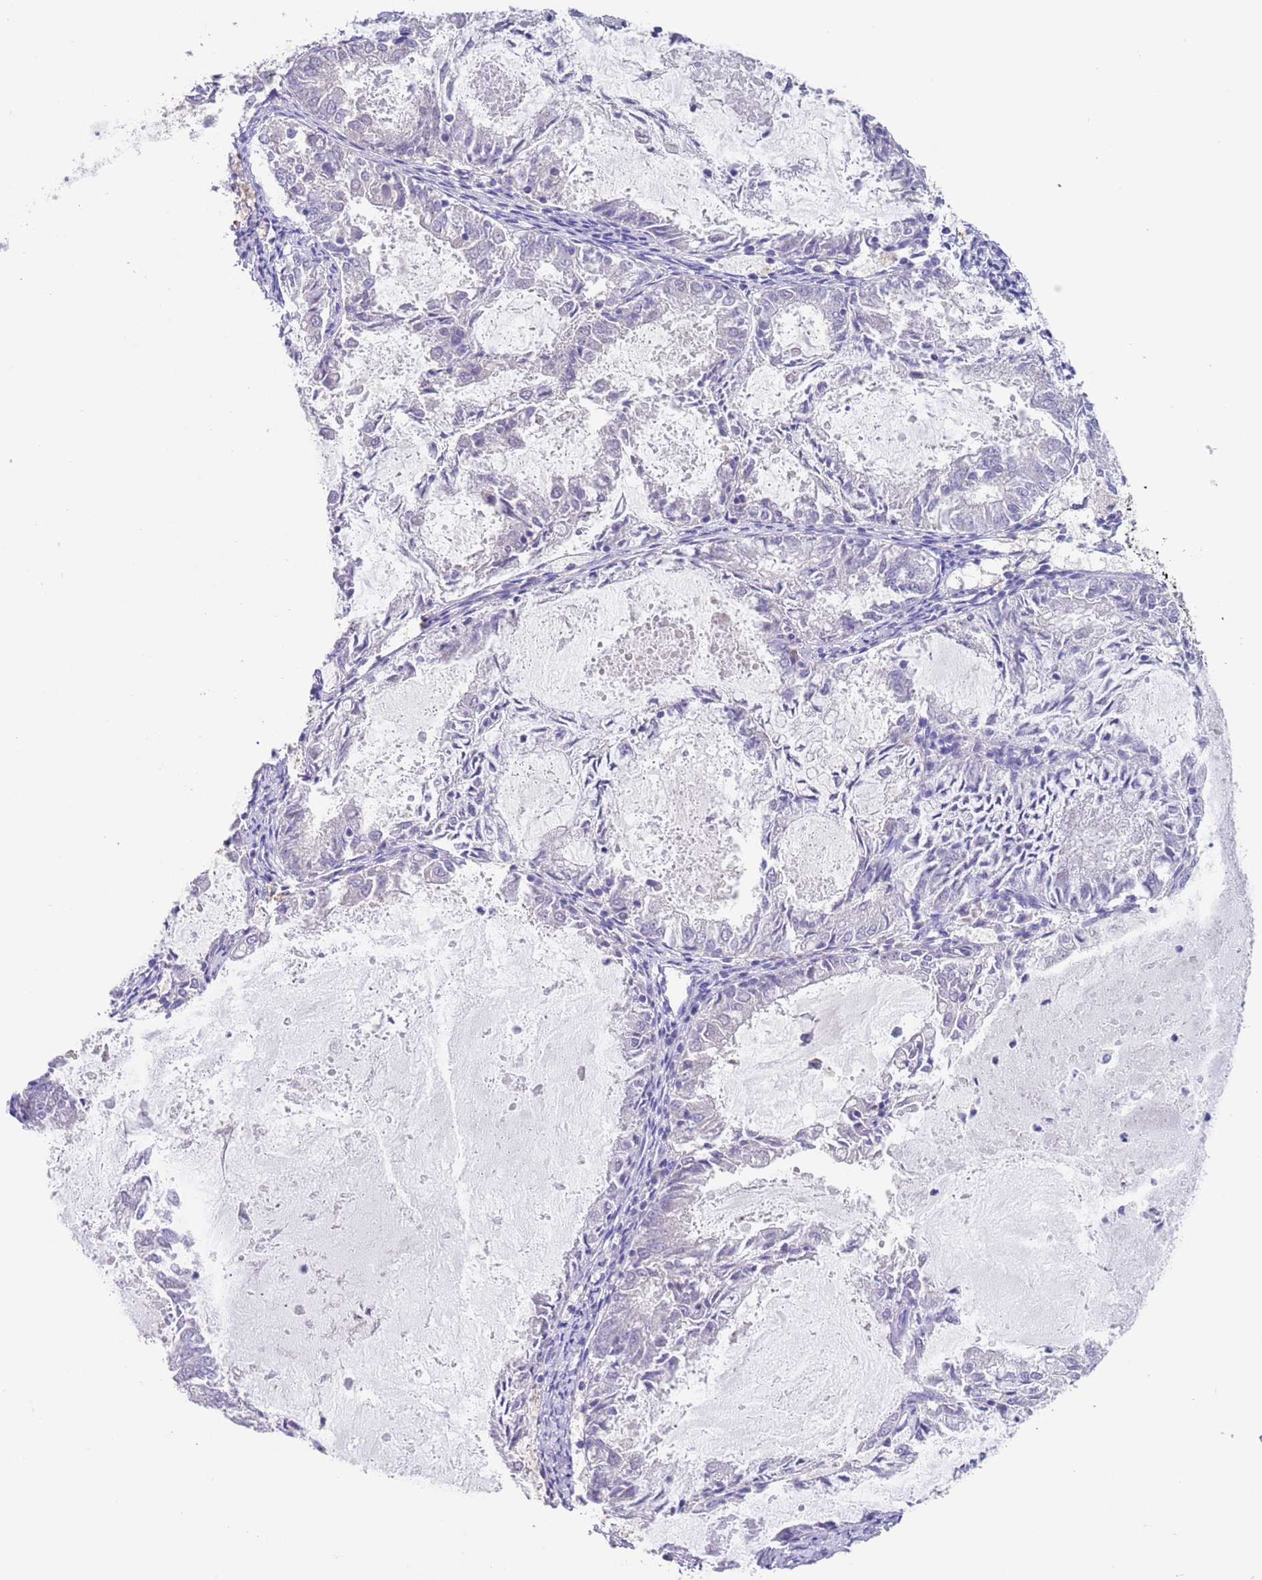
{"staining": {"intensity": "negative", "quantity": "none", "location": "none"}, "tissue": "endometrial cancer", "cell_type": "Tumor cells", "image_type": "cancer", "snomed": [{"axis": "morphology", "description": "Adenocarcinoma, NOS"}, {"axis": "topography", "description": "Endometrium"}], "caption": "Immunohistochemical staining of human endometrial cancer demonstrates no significant staining in tumor cells.", "gene": "RNF169", "patient": {"sex": "female", "age": 57}}